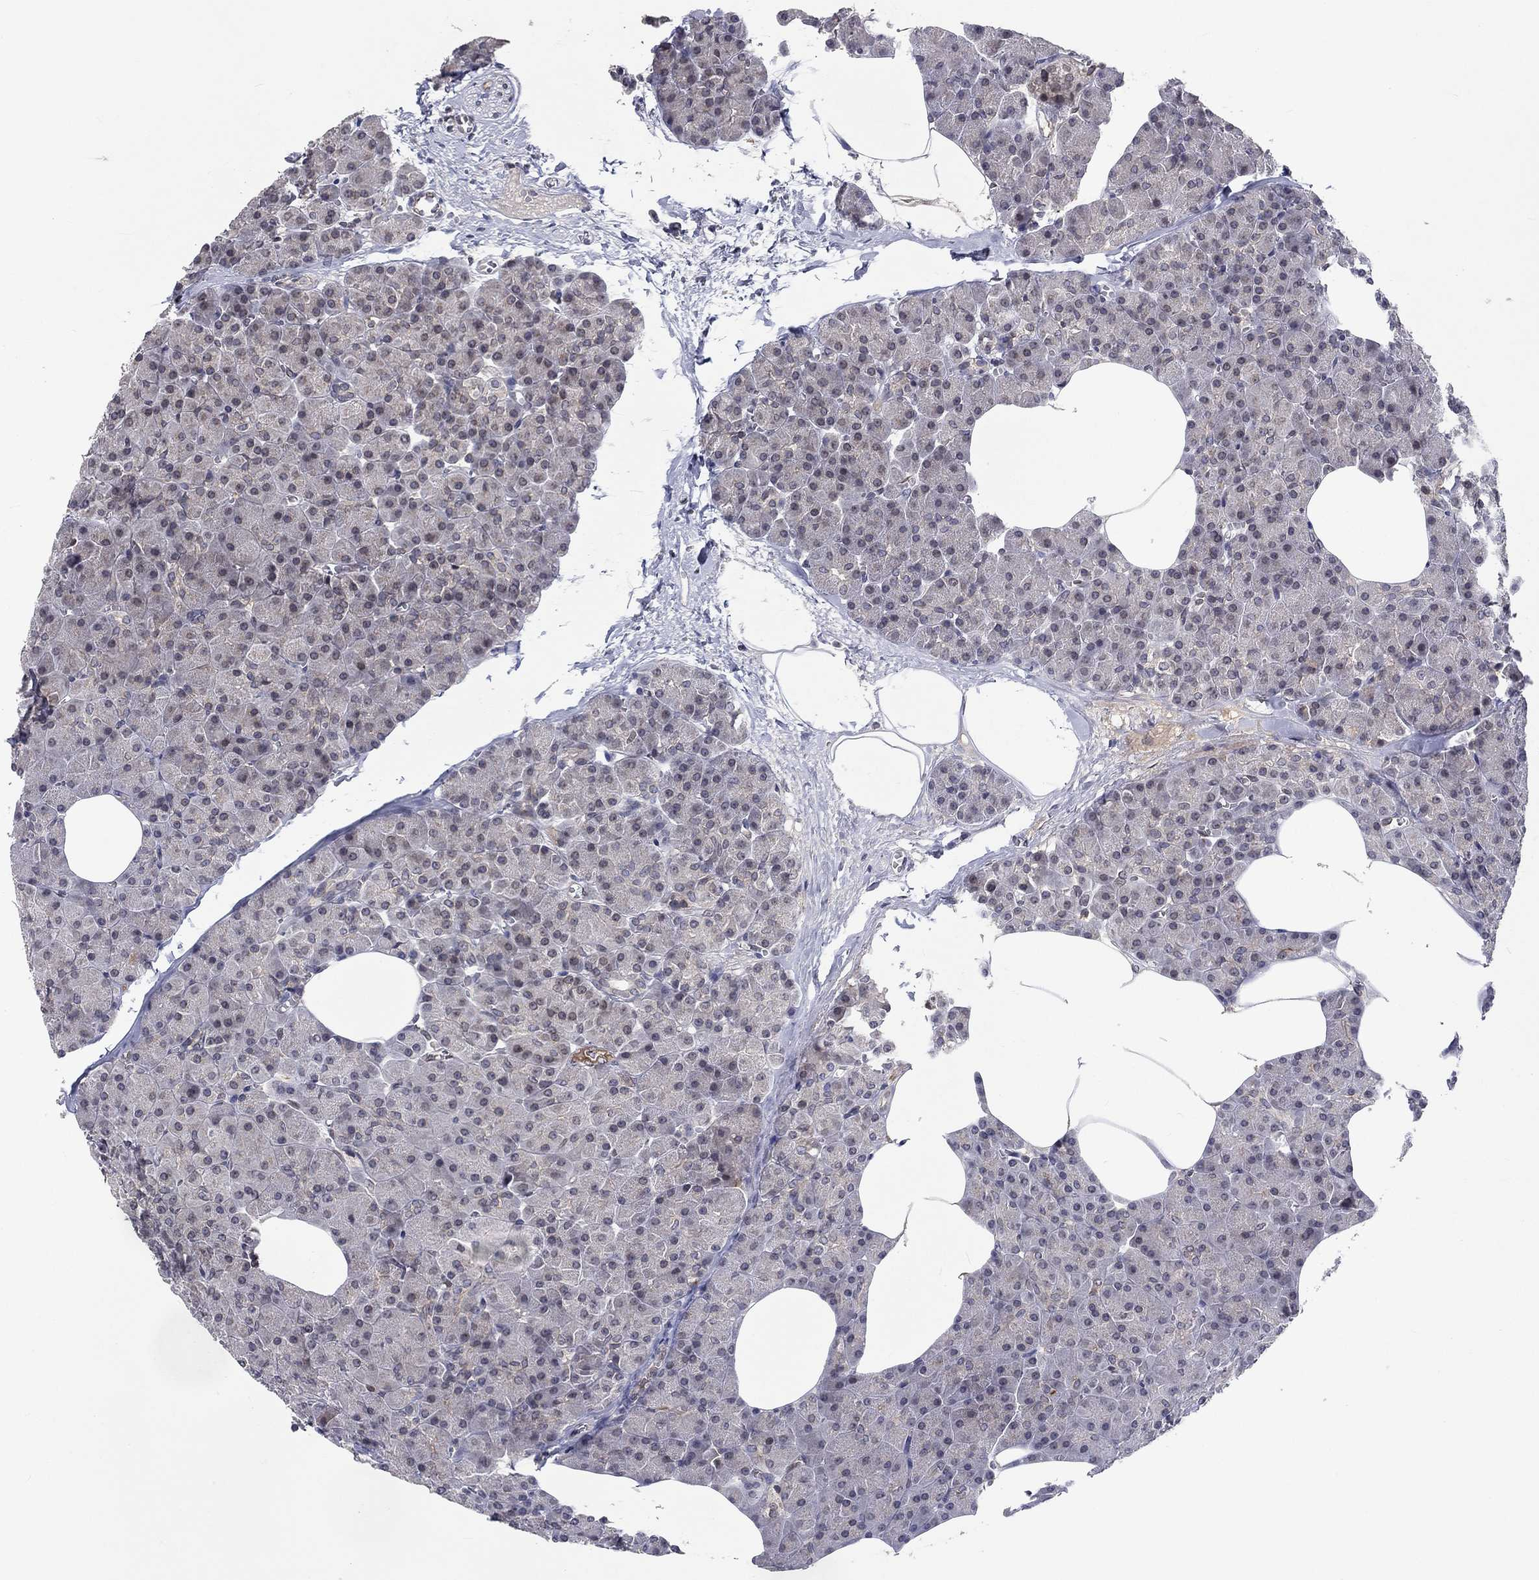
{"staining": {"intensity": "strong", "quantity": "<25%", "location": "cytoplasmic/membranous,nuclear"}, "tissue": "pancreas", "cell_type": "Exocrine glandular cells", "image_type": "normal", "snomed": [{"axis": "morphology", "description": "Normal tissue, NOS"}, {"axis": "topography", "description": "Pancreas"}], "caption": "Exocrine glandular cells display medium levels of strong cytoplasmic/membranous,nuclear staining in about <25% of cells in normal pancreas.", "gene": "CETN3", "patient": {"sex": "female", "age": 45}}